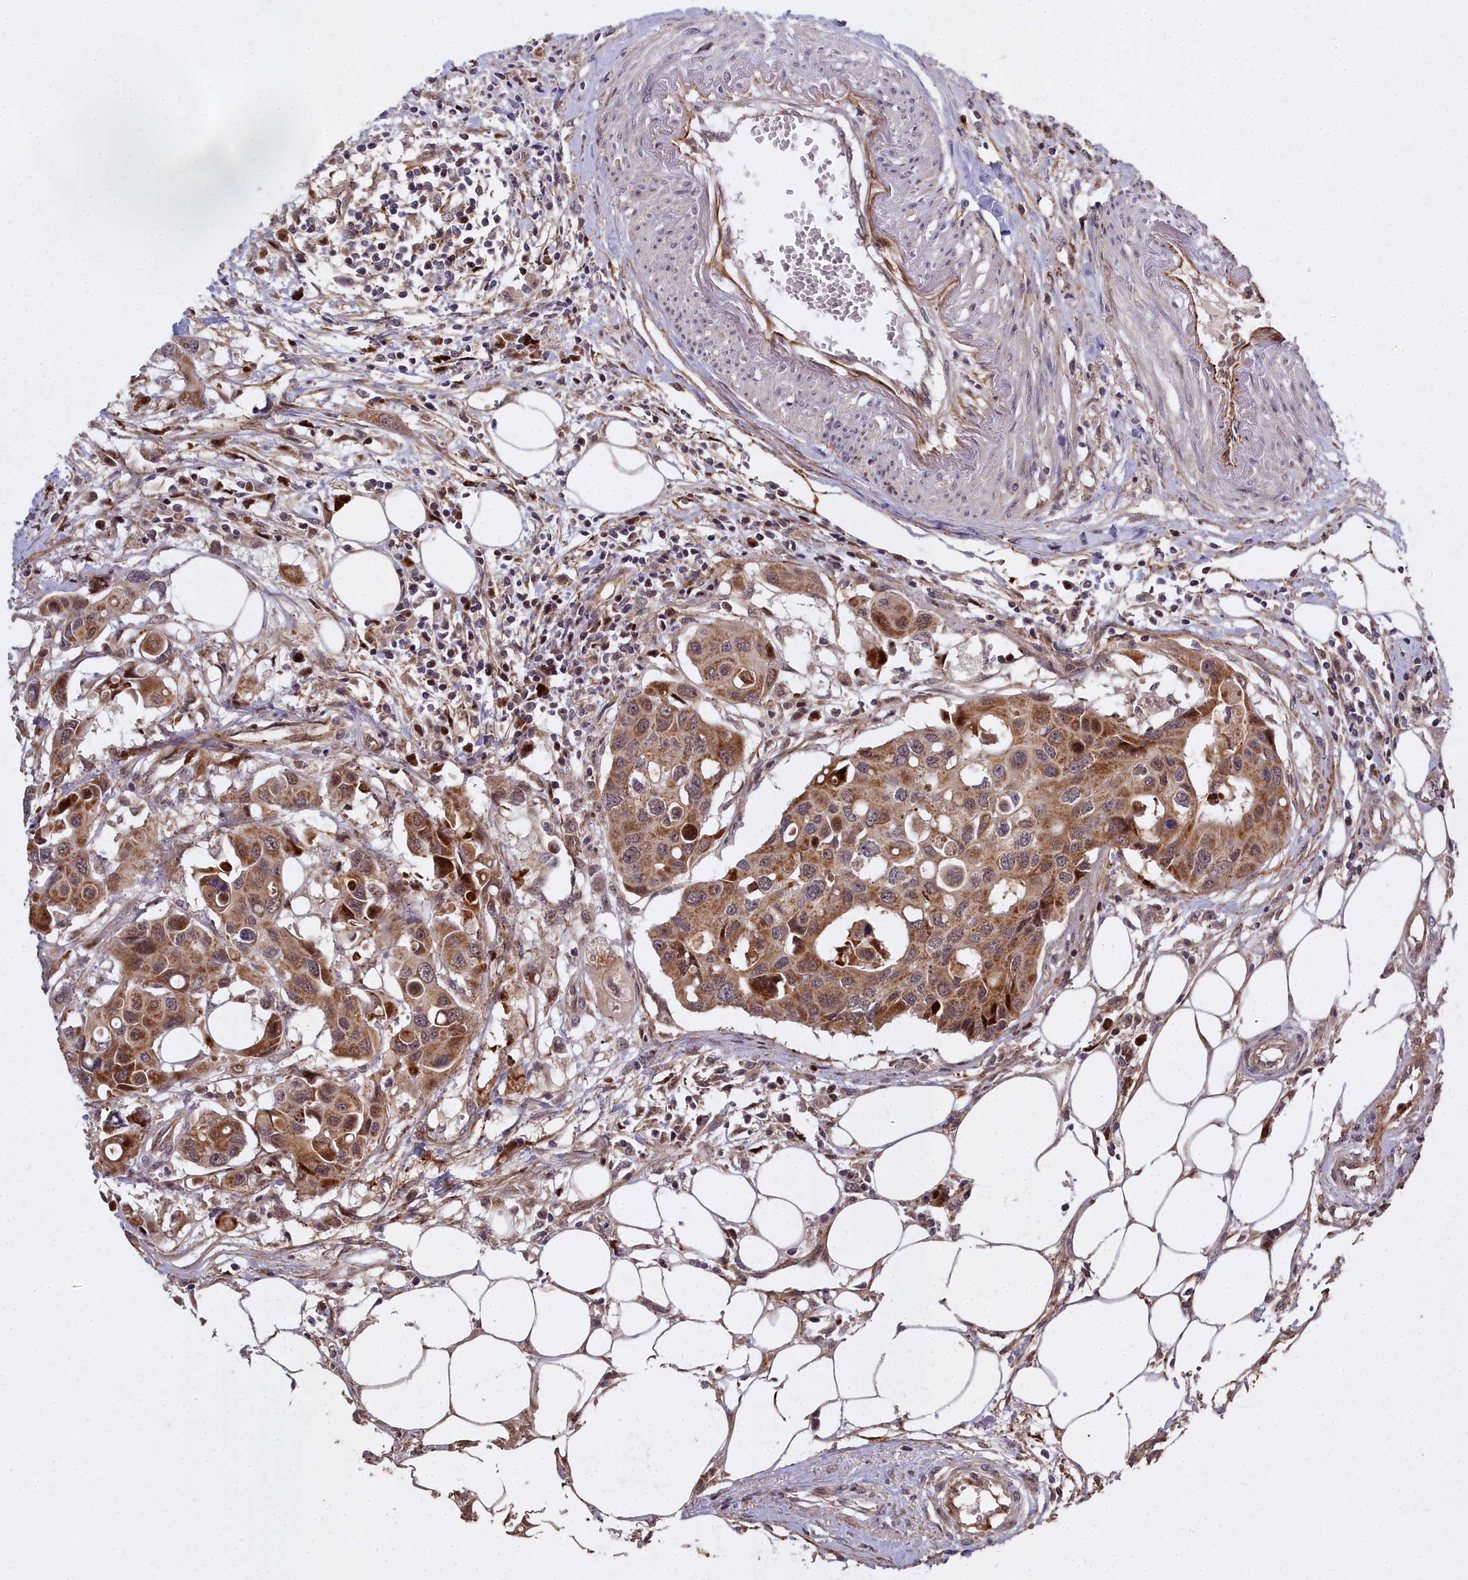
{"staining": {"intensity": "moderate", "quantity": ">75%", "location": "cytoplasmic/membranous"}, "tissue": "colorectal cancer", "cell_type": "Tumor cells", "image_type": "cancer", "snomed": [{"axis": "morphology", "description": "Adenocarcinoma, NOS"}, {"axis": "topography", "description": "Colon"}], "caption": "A medium amount of moderate cytoplasmic/membranous expression is present in about >75% of tumor cells in colorectal cancer (adenocarcinoma) tissue.", "gene": "MRPS11", "patient": {"sex": "male", "age": 77}}